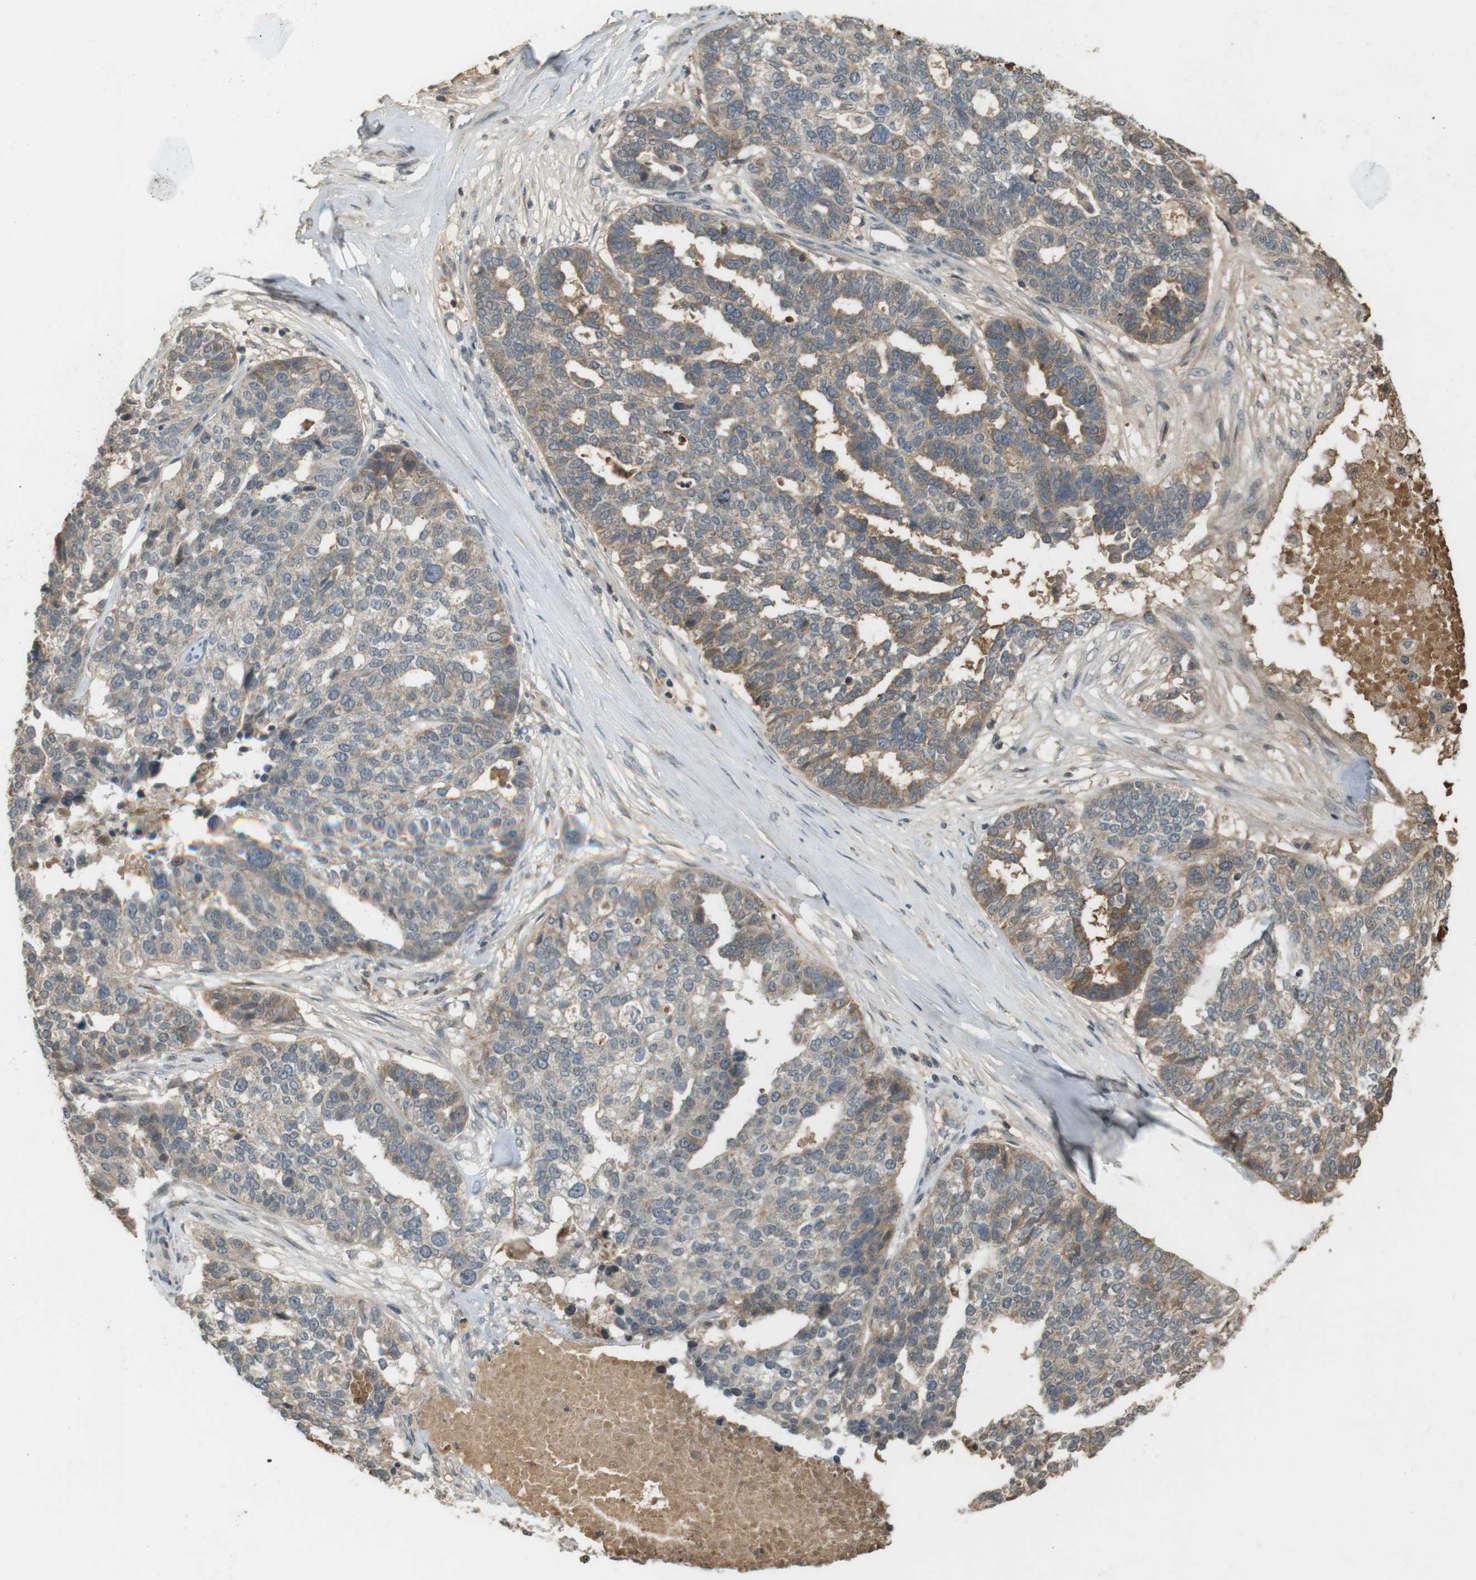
{"staining": {"intensity": "moderate", "quantity": "<25%", "location": "cytoplasmic/membranous"}, "tissue": "ovarian cancer", "cell_type": "Tumor cells", "image_type": "cancer", "snomed": [{"axis": "morphology", "description": "Cystadenocarcinoma, serous, NOS"}, {"axis": "topography", "description": "Ovary"}], "caption": "There is low levels of moderate cytoplasmic/membranous positivity in tumor cells of ovarian cancer (serous cystadenocarcinoma), as demonstrated by immunohistochemical staining (brown color).", "gene": "SRR", "patient": {"sex": "female", "age": 59}}